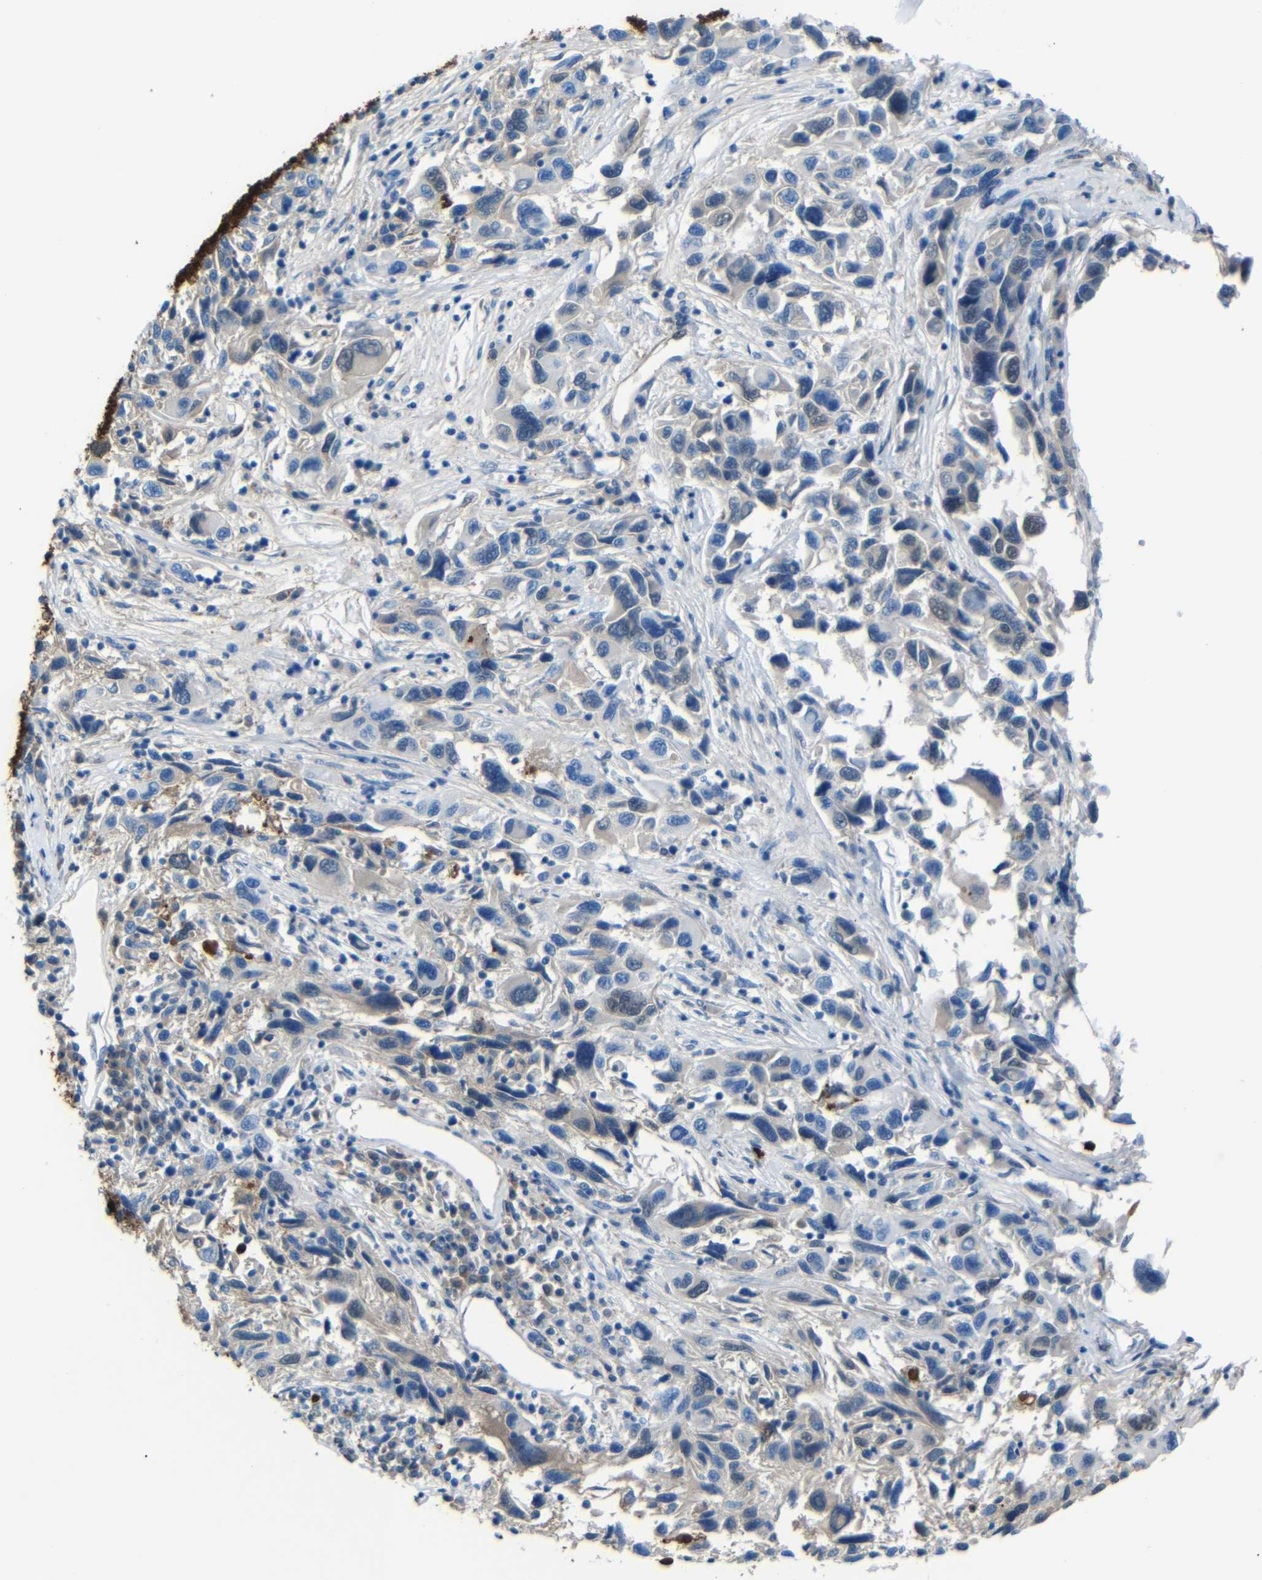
{"staining": {"intensity": "negative", "quantity": "none", "location": "none"}, "tissue": "melanoma", "cell_type": "Tumor cells", "image_type": "cancer", "snomed": [{"axis": "morphology", "description": "Malignant melanoma, NOS"}, {"axis": "topography", "description": "Skin"}], "caption": "A histopathology image of malignant melanoma stained for a protein shows no brown staining in tumor cells.", "gene": "SERPINA1", "patient": {"sex": "male", "age": 53}}